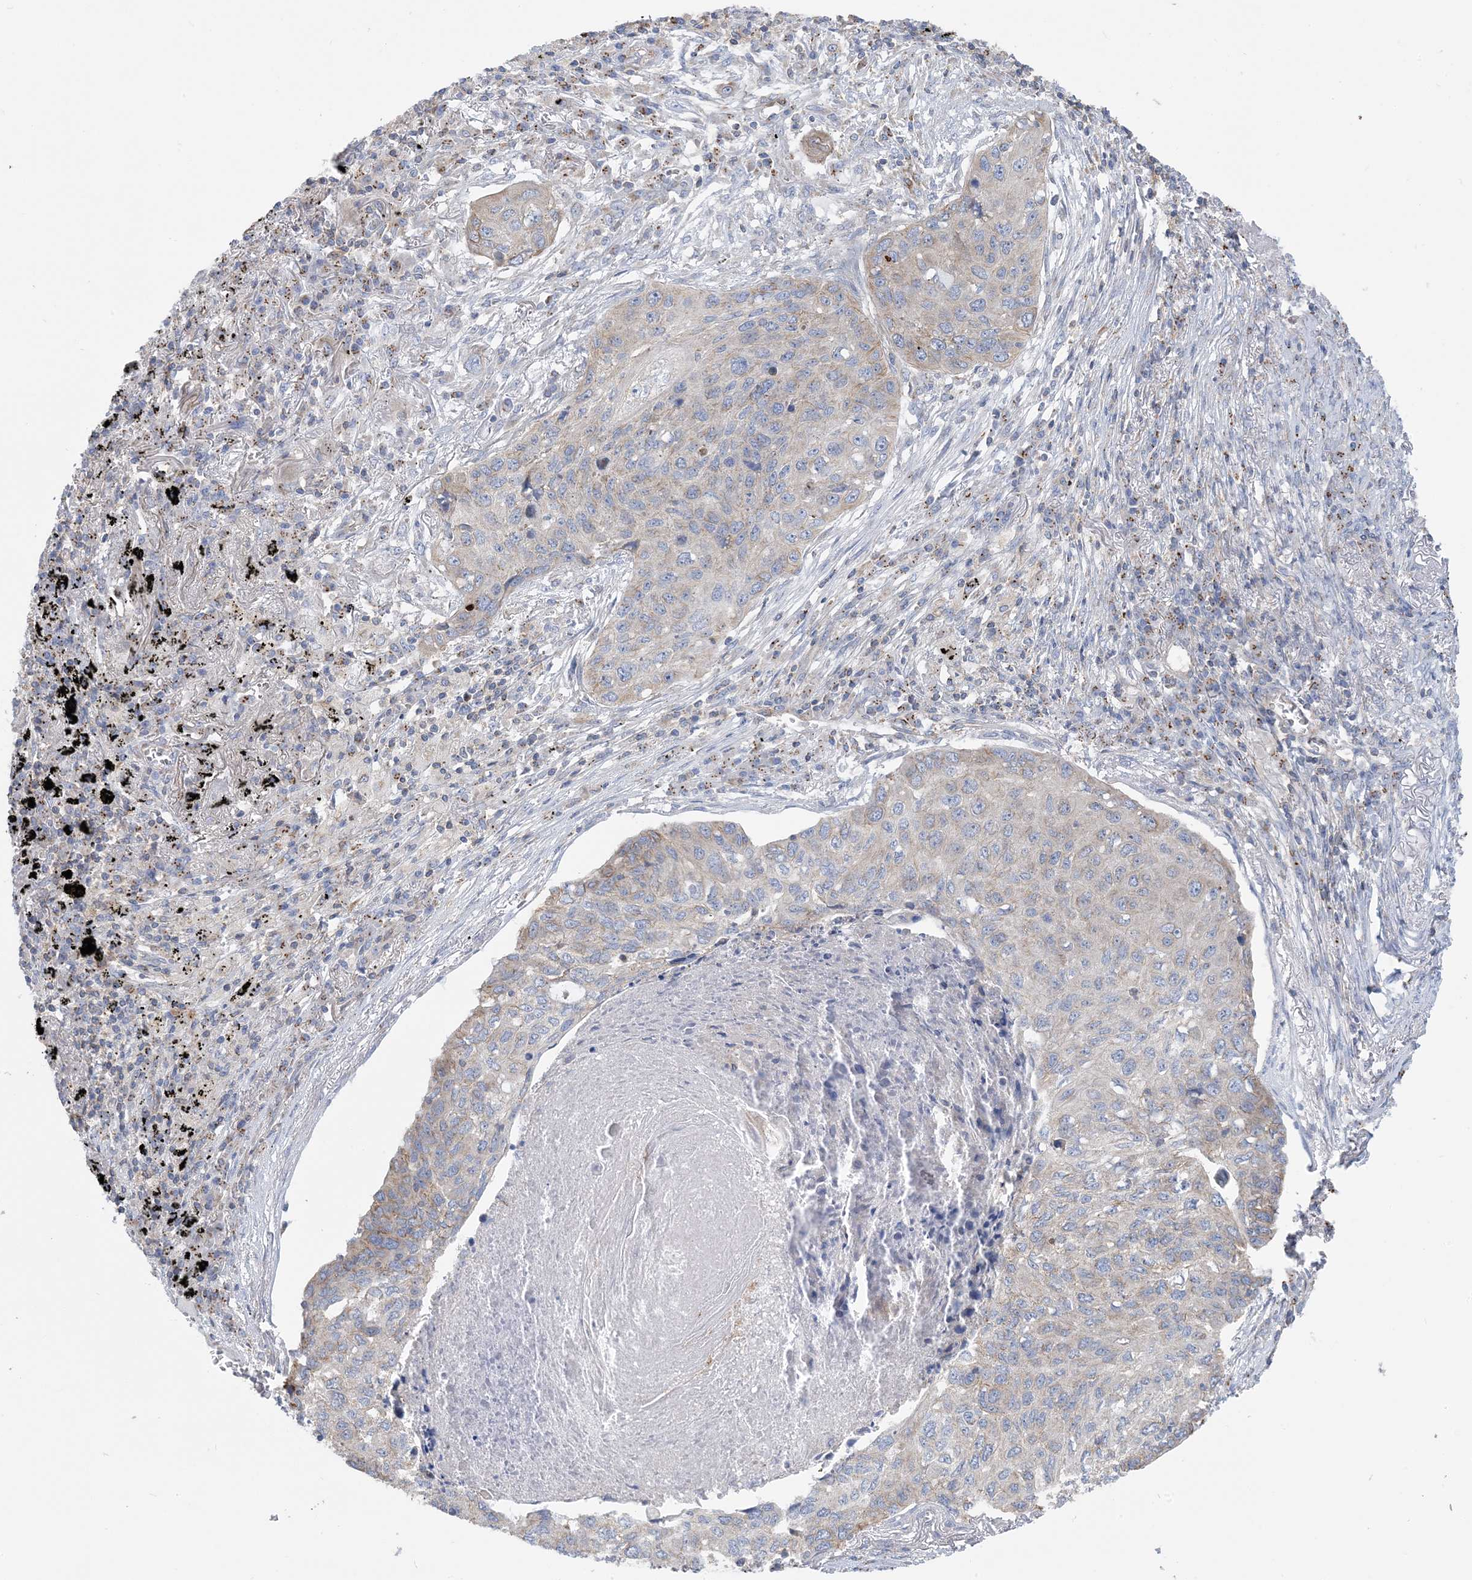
{"staining": {"intensity": "weak", "quantity": "25%-75%", "location": "cytoplasmic/membranous"}, "tissue": "lung cancer", "cell_type": "Tumor cells", "image_type": "cancer", "snomed": [{"axis": "morphology", "description": "Squamous cell carcinoma, NOS"}, {"axis": "topography", "description": "Lung"}], "caption": "Immunohistochemistry (IHC) of human lung cancer (squamous cell carcinoma) displays low levels of weak cytoplasmic/membranous expression in approximately 25%-75% of tumor cells.", "gene": "CALHM5", "patient": {"sex": "female", "age": 63}}